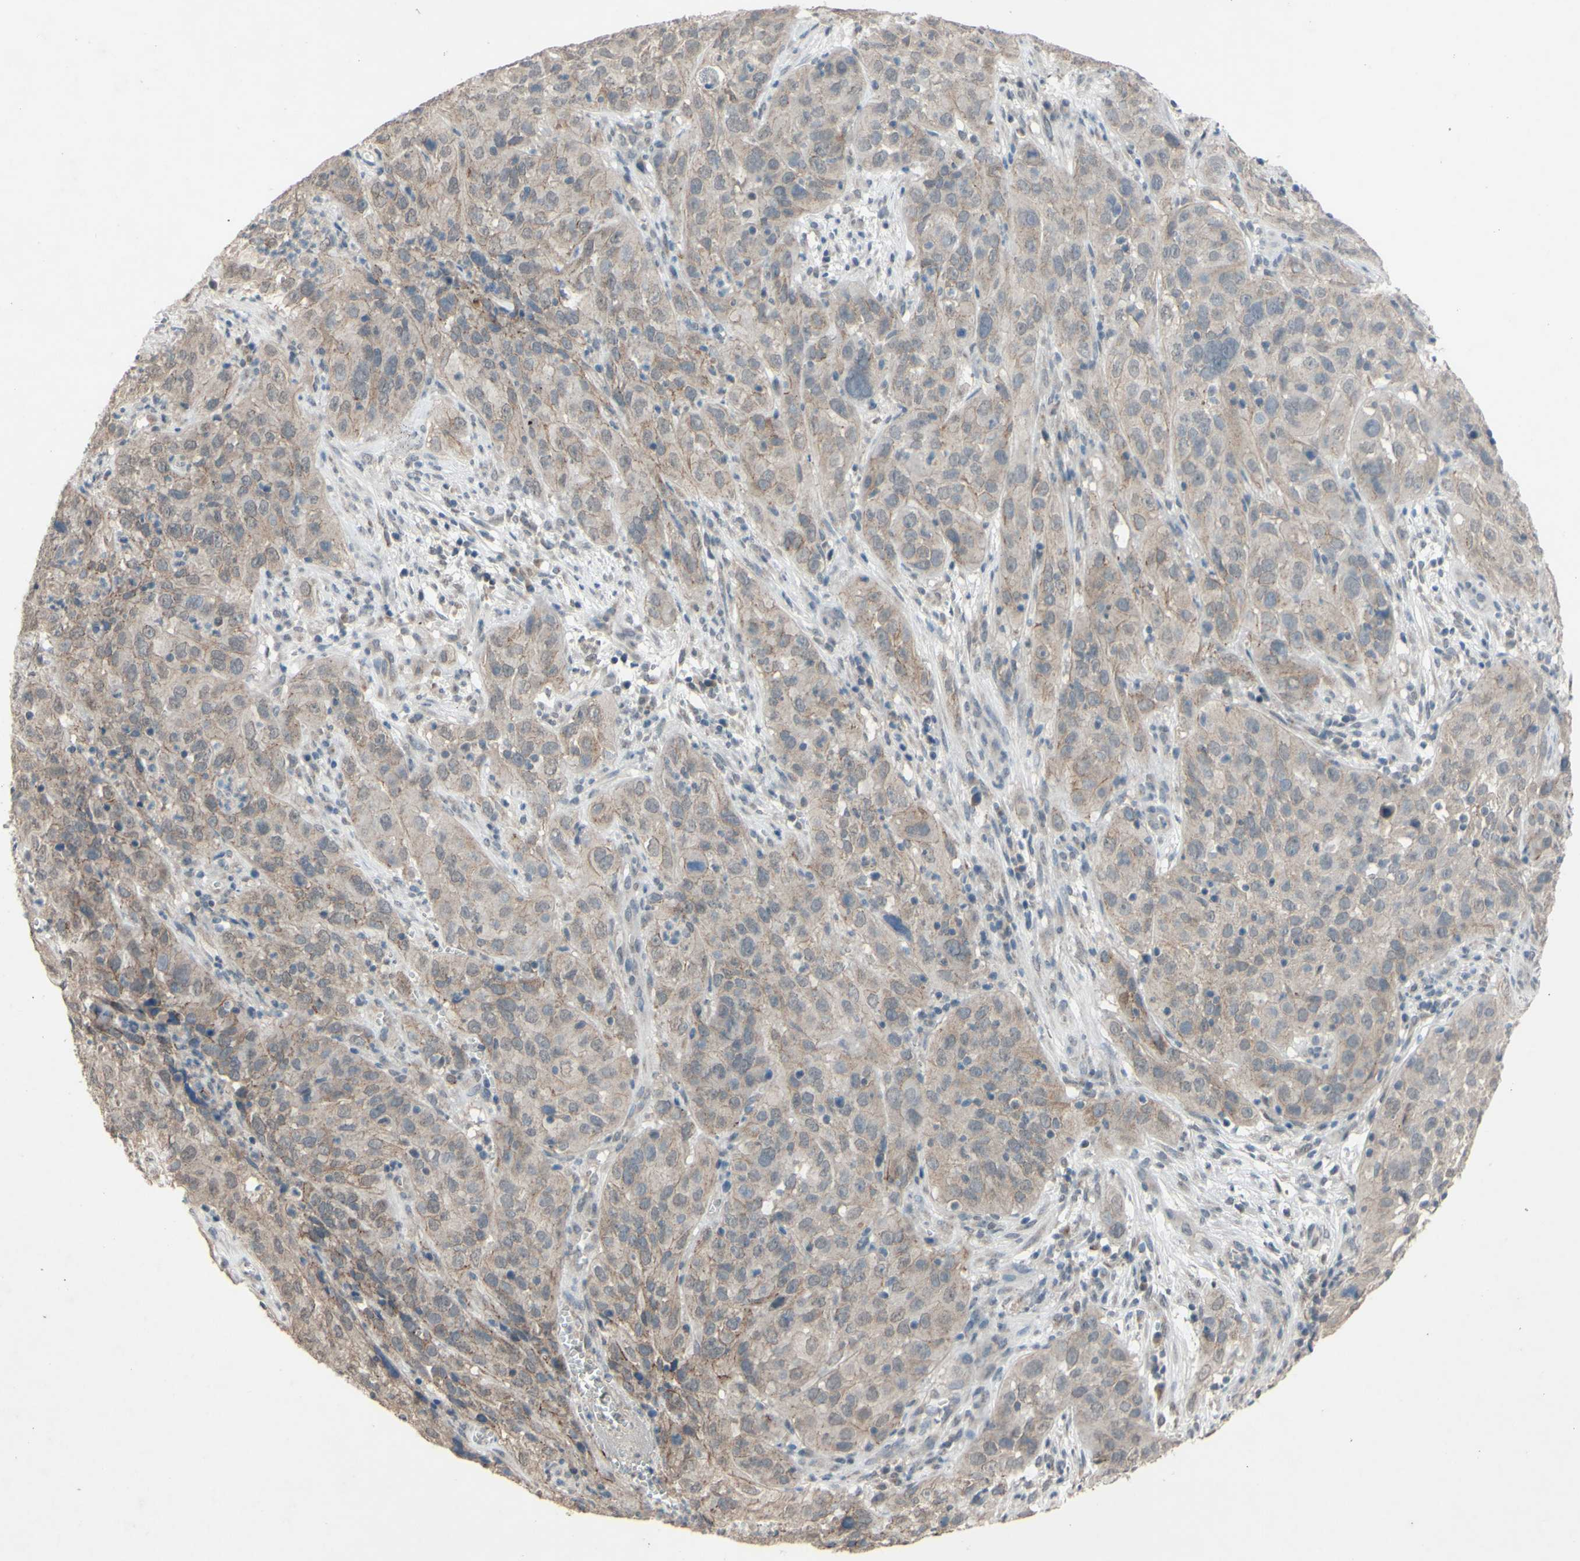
{"staining": {"intensity": "weak", "quantity": ">75%", "location": "cytoplasmic/membranous"}, "tissue": "cervical cancer", "cell_type": "Tumor cells", "image_type": "cancer", "snomed": [{"axis": "morphology", "description": "Squamous cell carcinoma, NOS"}, {"axis": "topography", "description": "Cervix"}], "caption": "A micrograph of human cervical cancer stained for a protein shows weak cytoplasmic/membranous brown staining in tumor cells. The staining was performed using DAB (3,3'-diaminobenzidine), with brown indicating positive protein expression. Nuclei are stained blue with hematoxylin.", "gene": "CDCP1", "patient": {"sex": "female", "age": 32}}